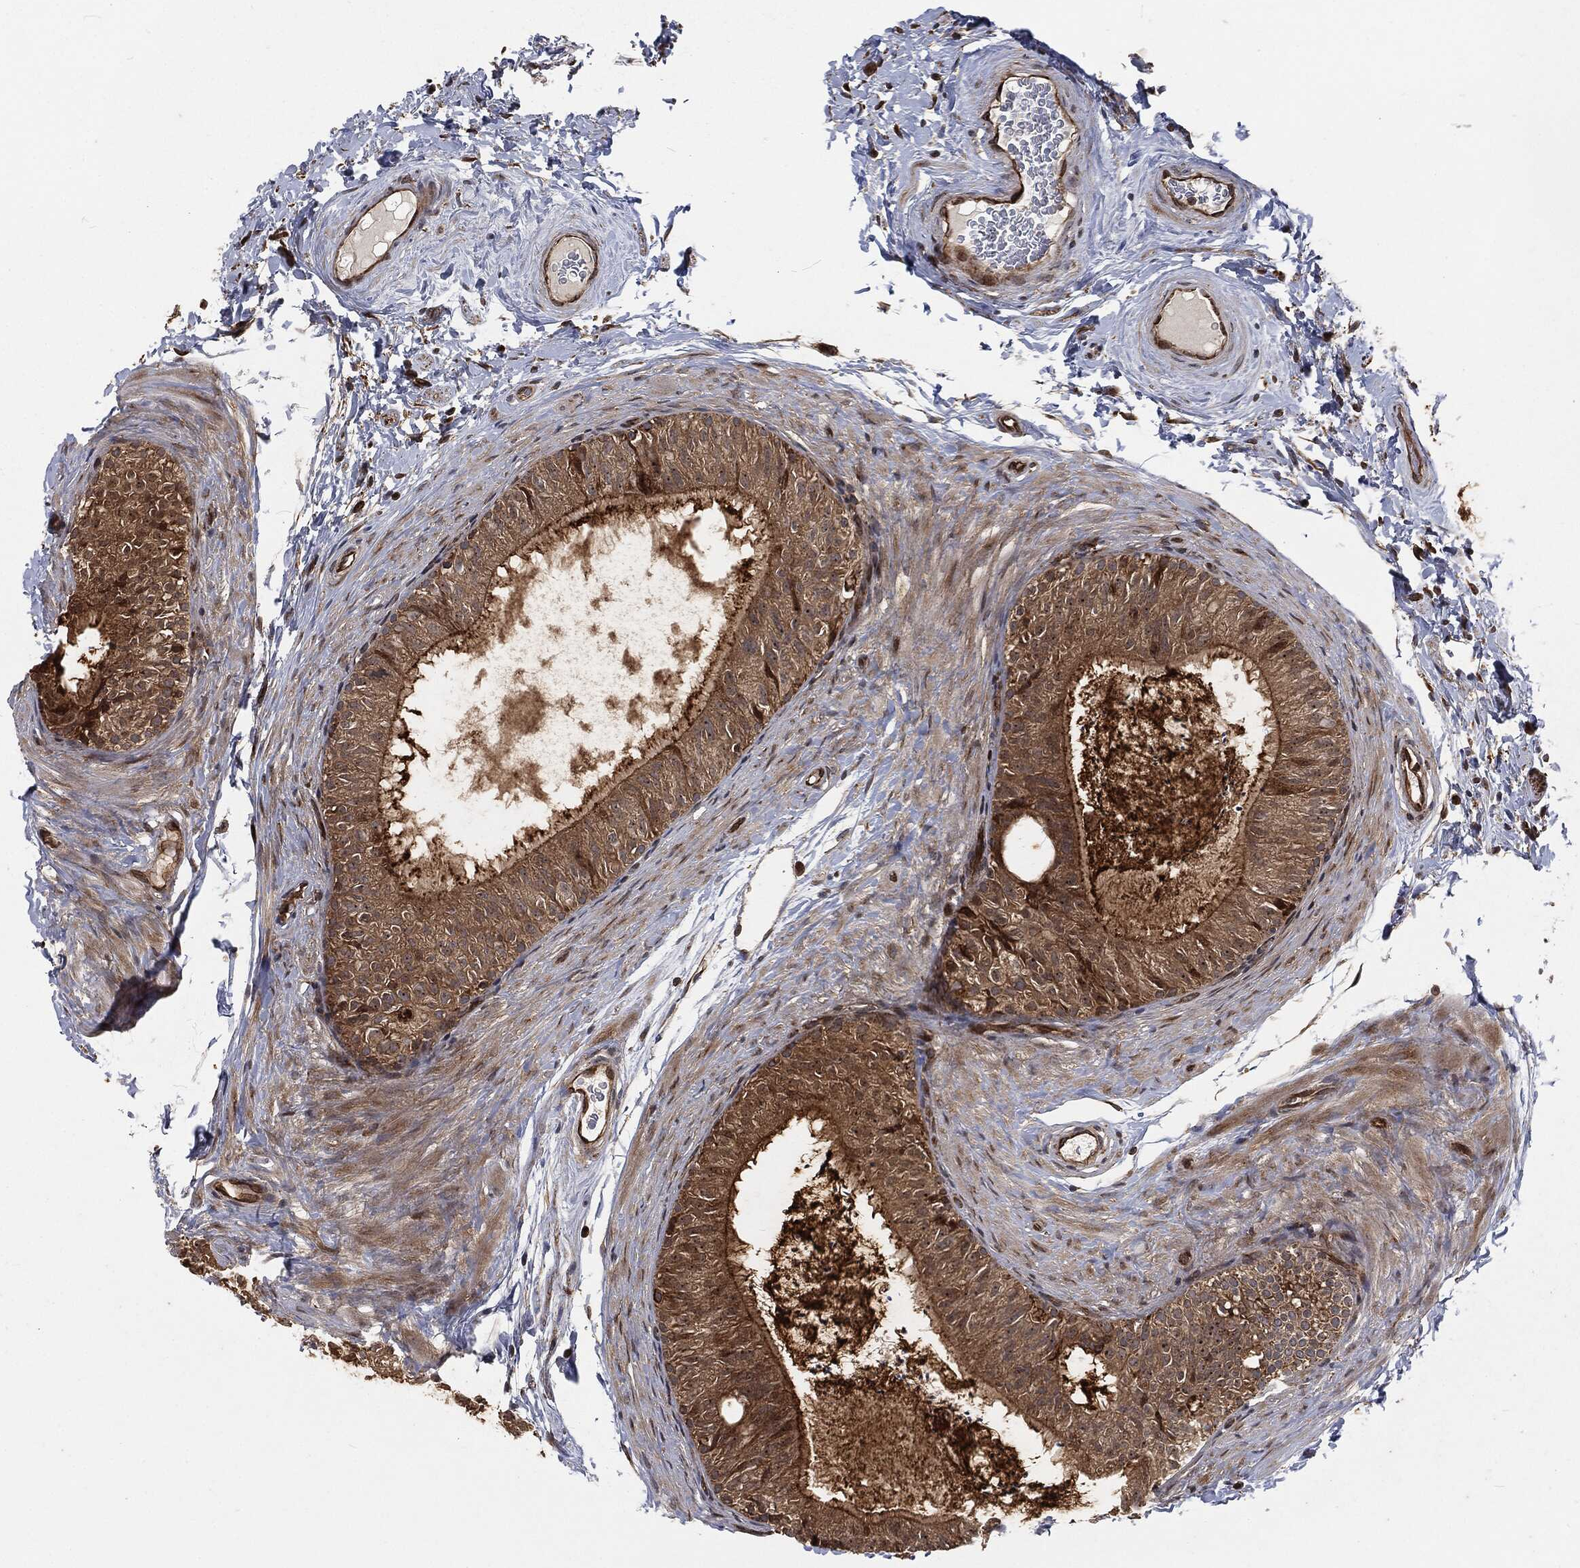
{"staining": {"intensity": "moderate", "quantity": ">75%", "location": "cytoplasmic/membranous"}, "tissue": "epididymis", "cell_type": "Glandular cells", "image_type": "normal", "snomed": [{"axis": "morphology", "description": "Normal tissue, NOS"}, {"axis": "topography", "description": "Epididymis"}], "caption": "Glandular cells demonstrate moderate cytoplasmic/membranous positivity in about >75% of cells in benign epididymis. The staining was performed using DAB (3,3'-diaminobenzidine) to visualize the protein expression in brown, while the nuclei were stained in blue with hematoxylin (Magnification: 20x).", "gene": "RFTN1", "patient": {"sex": "male", "age": 34}}